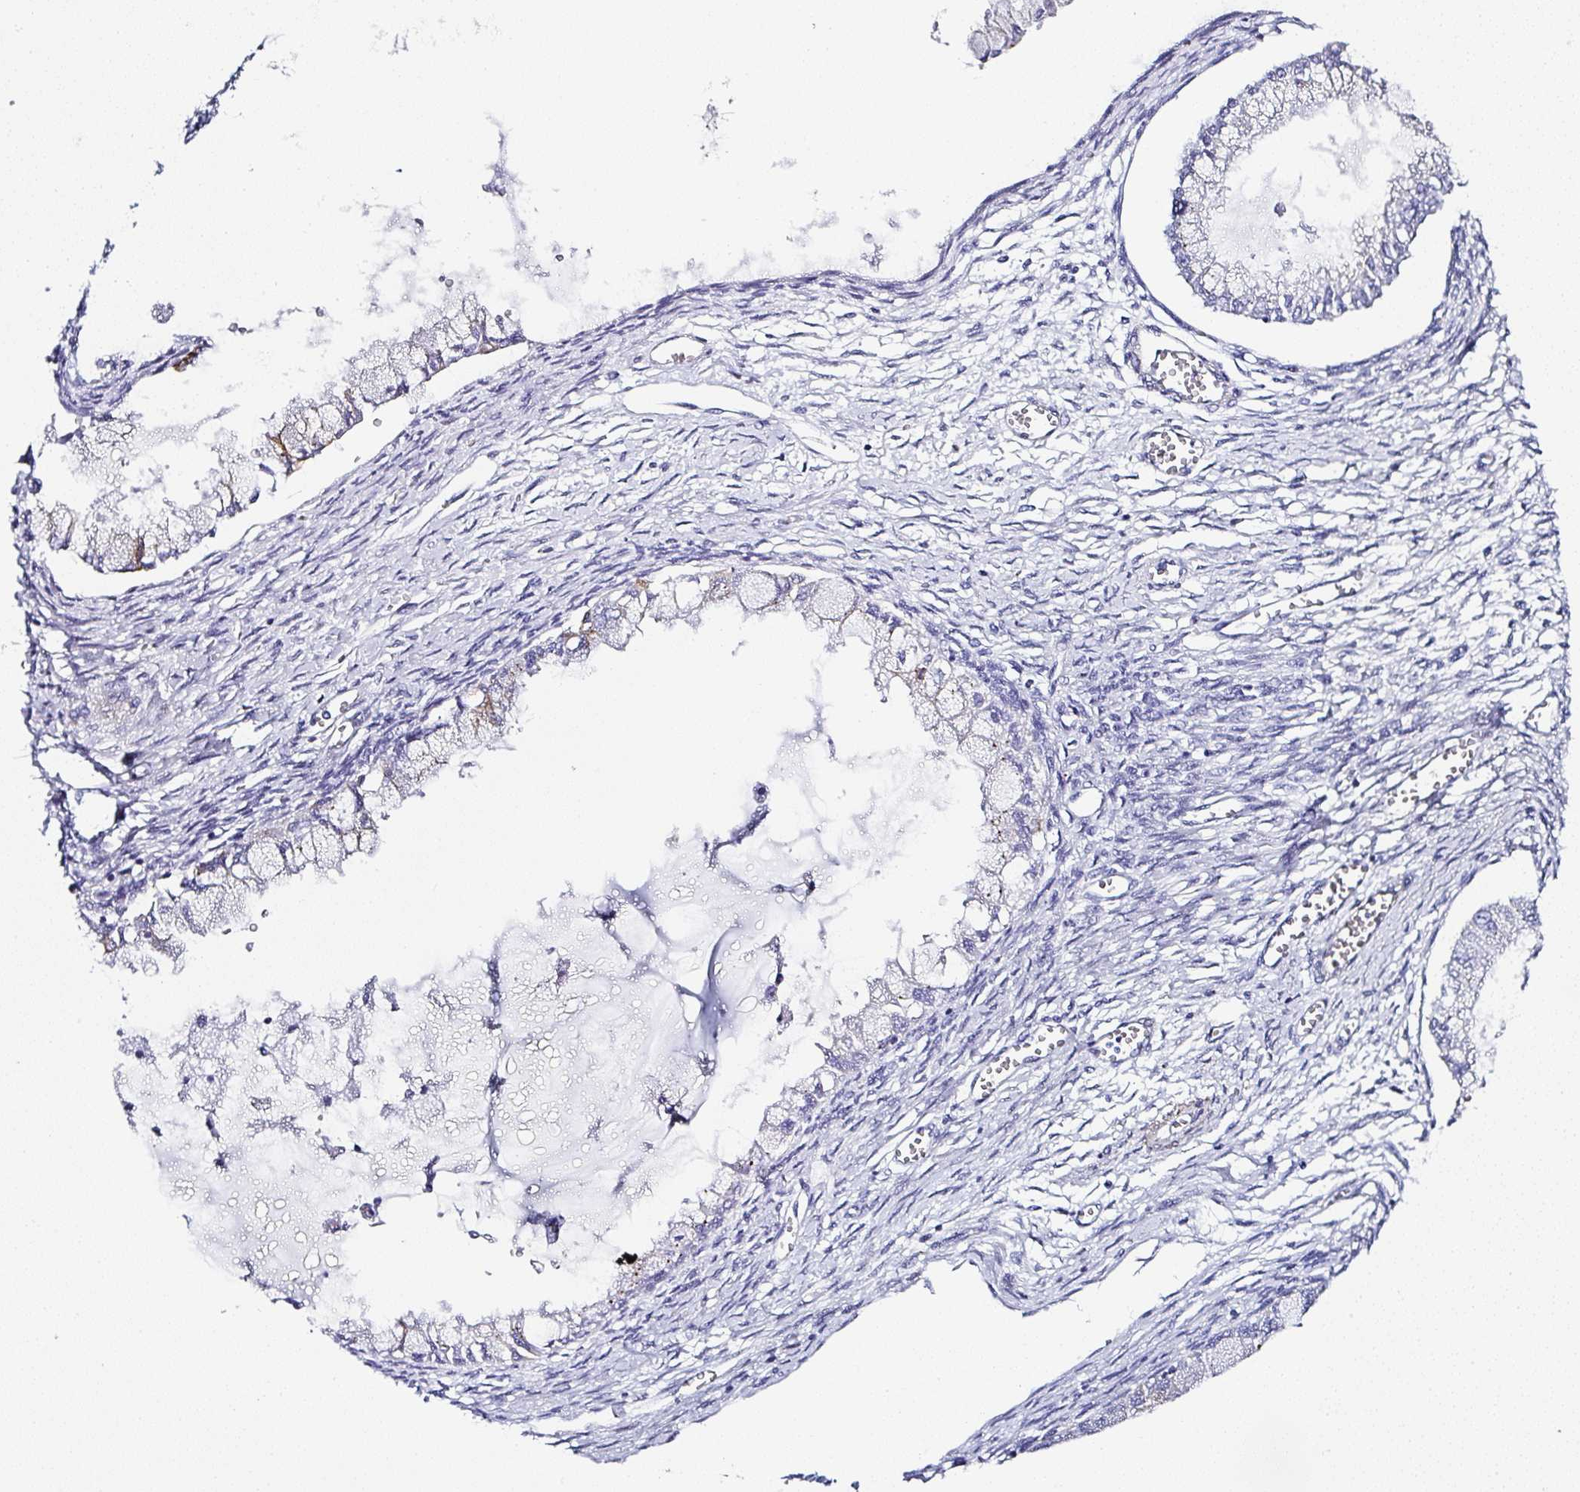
{"staining": {"intensity": "weak", "quantity": "<25%", "location": "cytoplasmic/membranous"}, "tissue": "ovarian cancer", "cell_type": "Tumor cells", "image_type": "cancer", "snomed": [{"axis": "morphology", "description": "Cystadenocarcinoma, mucinous, NOS"}, {"axis": "topography", "description": "Ovary"}], "caption": "The IHC micrograph has no significant staining in tumor cells of ovarian mucinous cystadenocarcinoma tissue.", "gene": "PPFIA4", "patient": {"sex": "female", "age": 34}}